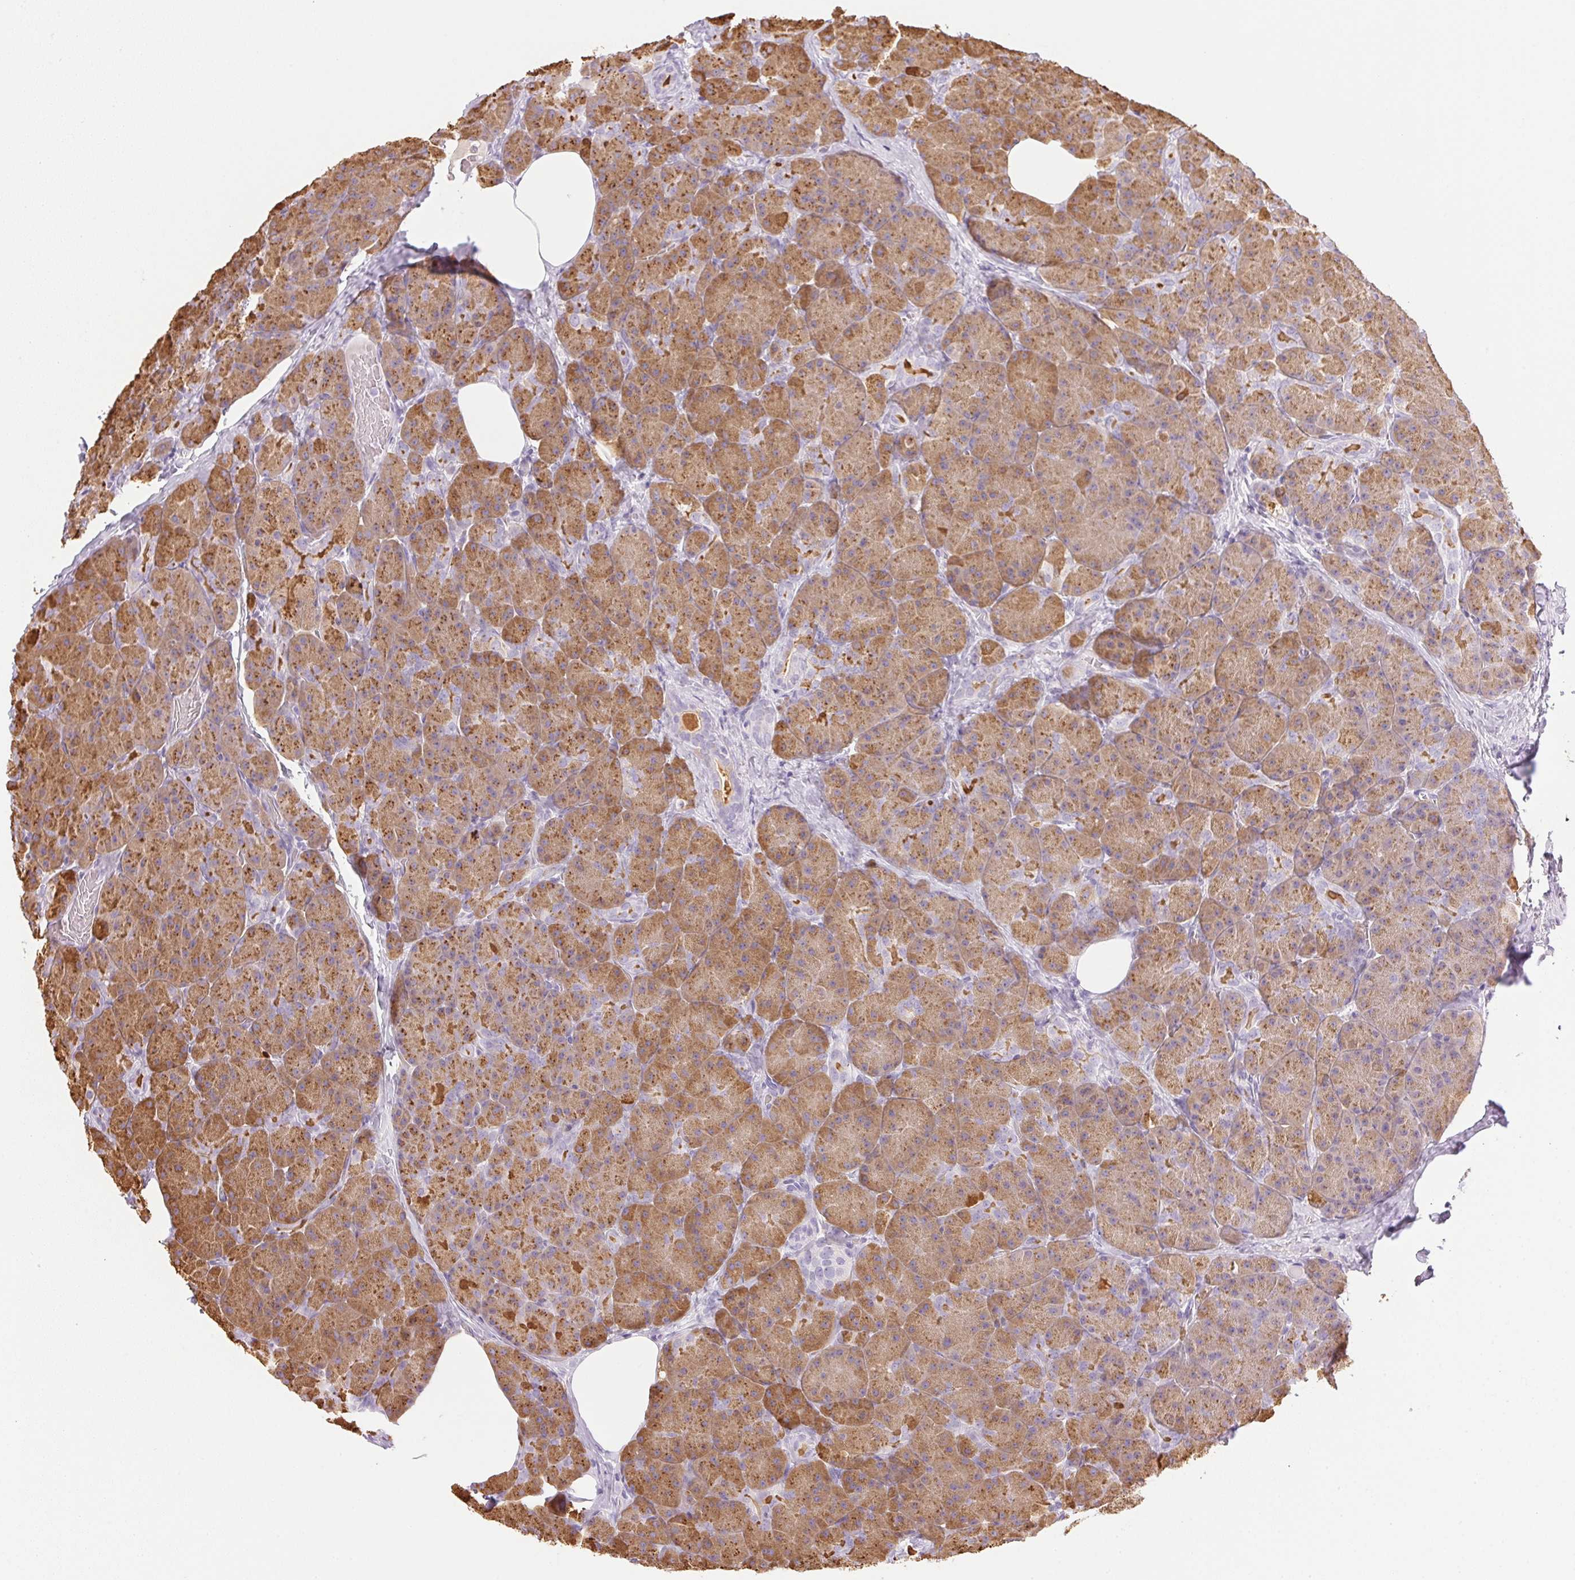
{"staining": {"intensity": "moderate", "quantity": ">75%", "location": "cytoplasmic/membranous"}, "tissue": "pancreas", "cell_type": "Exocrine glandular cells", "image_type": "normal", "snomed": [{"axis": "morphology", "description": "Normal tissue, NOS"}, {"axis": "topography", "description": "Pancreas"}], "caption": "High-power microscopy captured an immunohistochemistry (IHC) histopathology image of normal pancreas, revealing moderate cytoplasmic/membranous staining in approximately >75% of exocrine glandular cells.", "gene": "CPB1", "patient": {"sex": "male", "age": 57}}